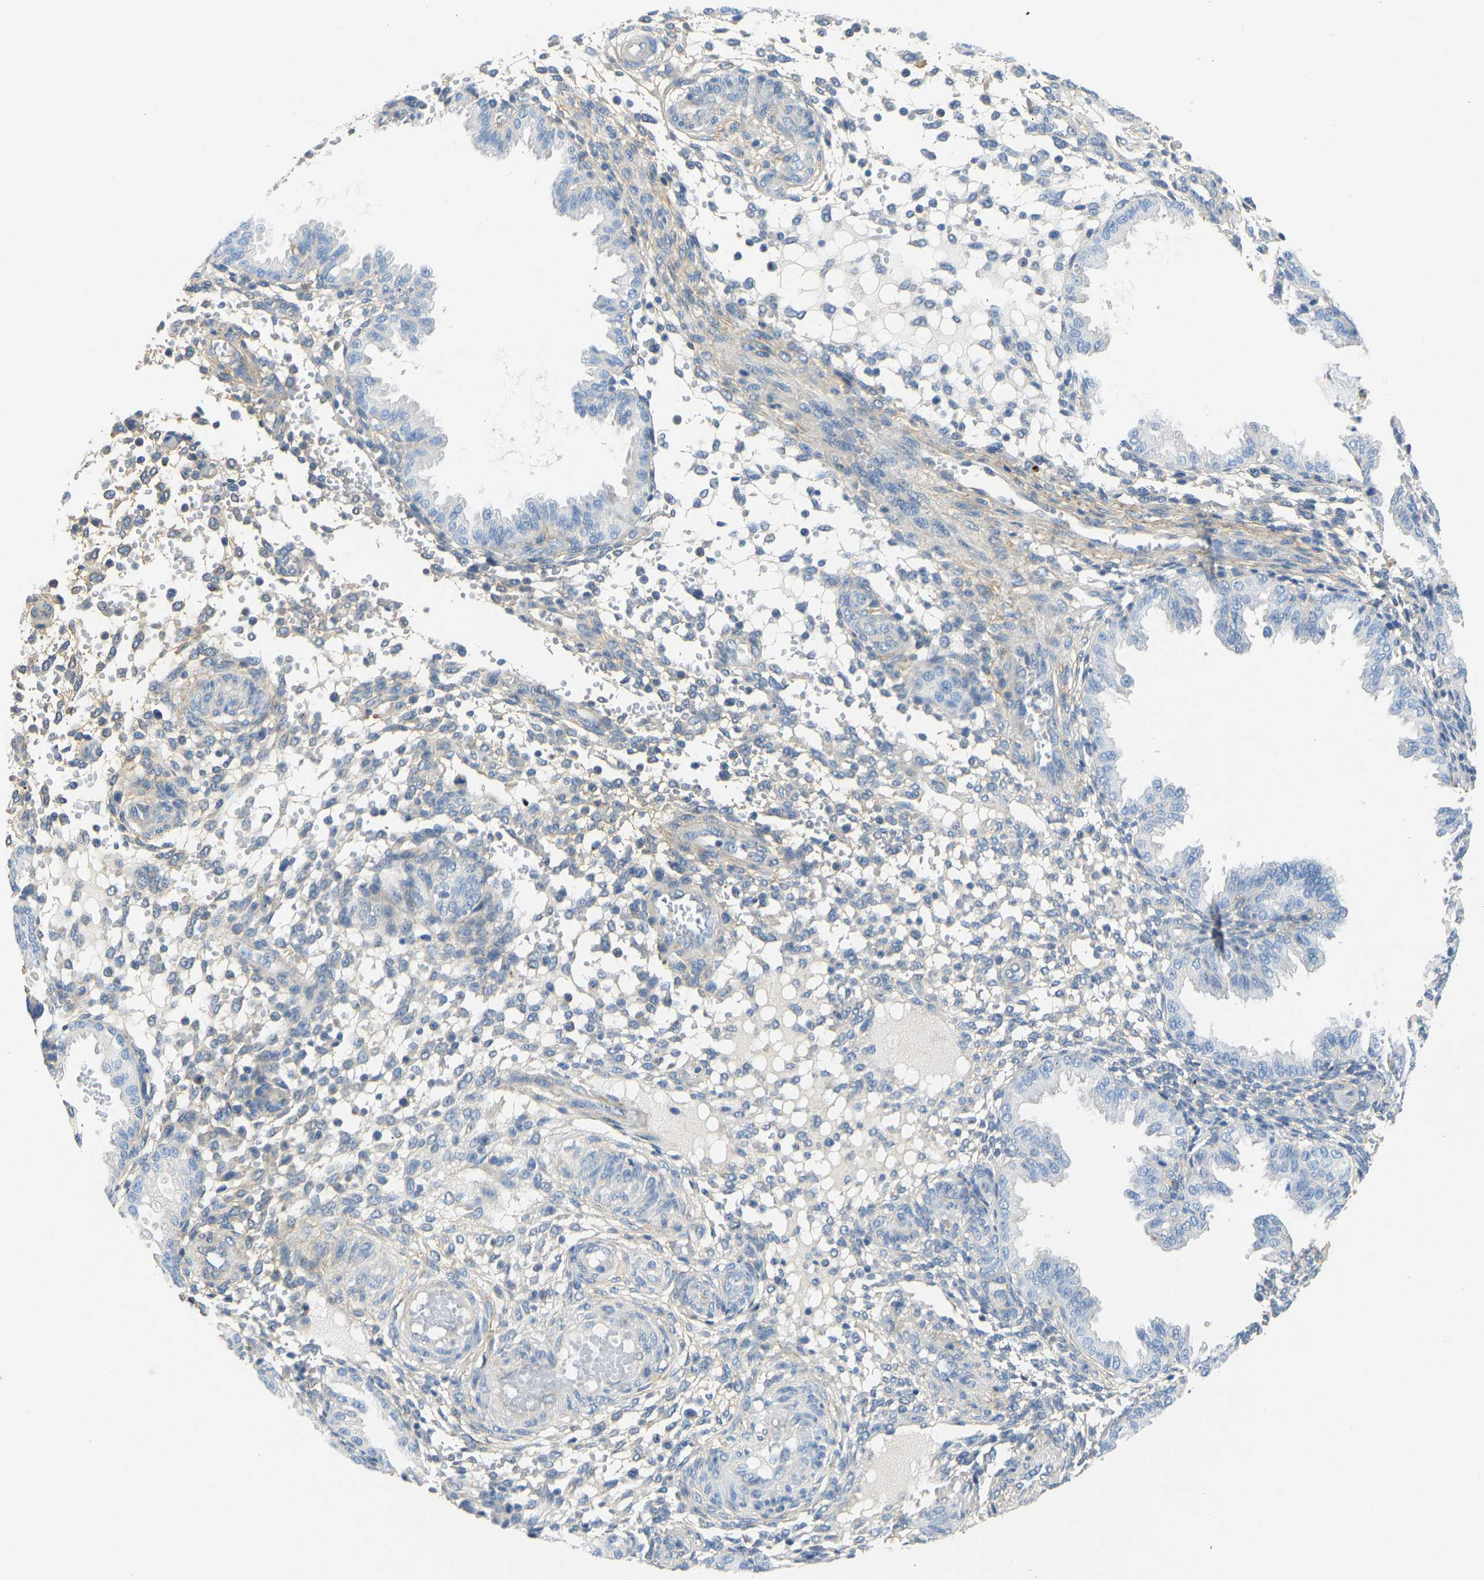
{"staining": {"intensity": "weak", "quantity": "25%-75%", "location": "cytoplasmic/membranous"}, "tissue": "endometrium", "cell_type": "Cells in endometrial stroma", "image_type": "normal", "snomed": [{"axis": "morphology", "description": "Normal tissue, NOS"}, {"axis": "topography", "description": "Endometrium"}], "caption": "Protein positivity by immunohistochemistry demonstrates weak cytoplasmic/membranous positivity in approximately 25%-75% of cells in endometrial stroma in unremarkable endometrium. The protein is shown in brown color, while the nuclei are stained blue.", "gene": "TECTA", "patient": {"sex": "female", "age": 33}}